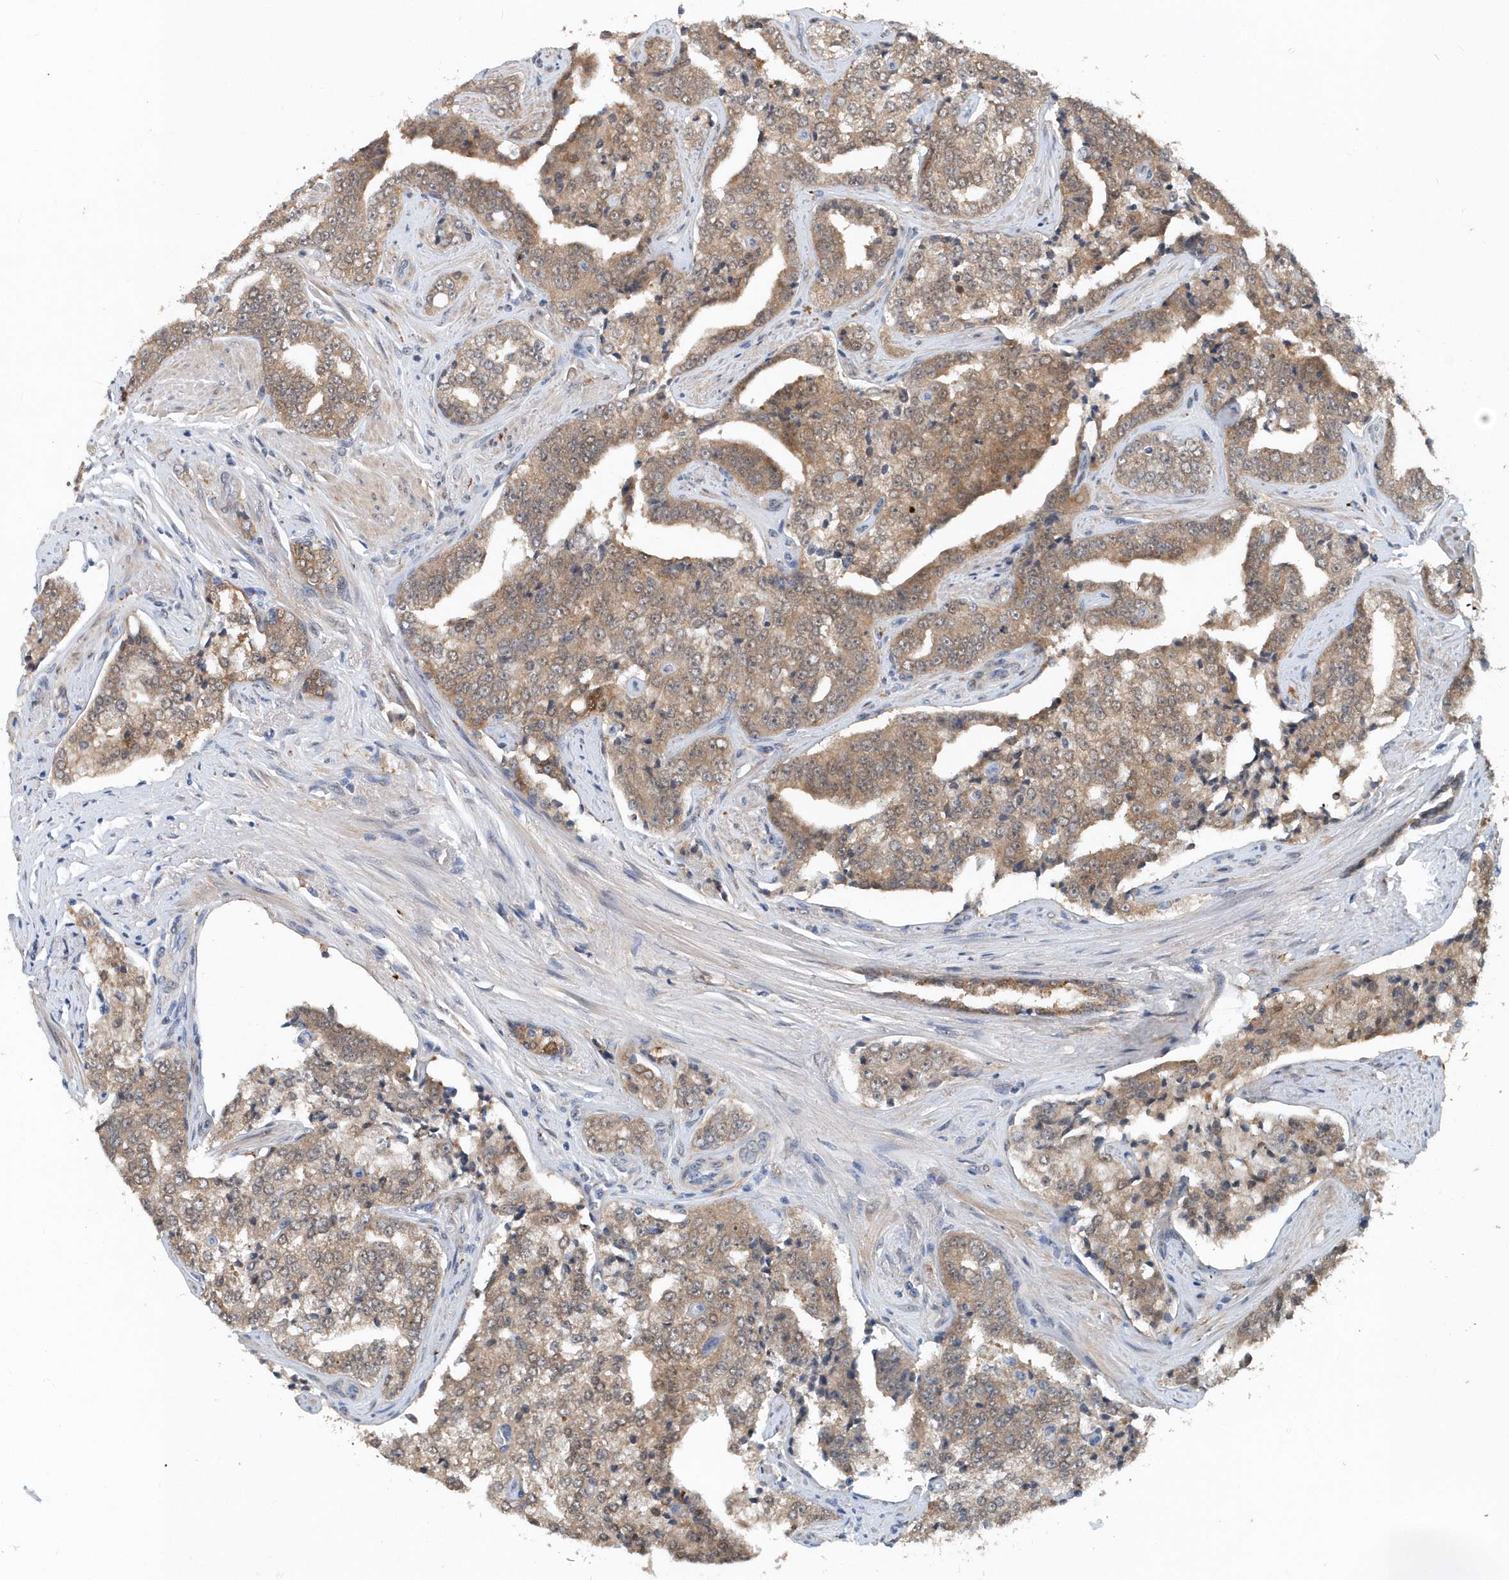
{"staining": {"intensity": "moderate", "quantity": ">75%", "location": "cytoplasmic/membranous"}, "tissue": "prostate cancer", "cell_type": "Tumor cells", "image_type": "cancer", "snomed": [{"axis": "morphology", "description": "Adenocarcinoma, High grade"}, {"axis": "topography", "description": "Prostate"}], "caption": "An immunohistochemistry (IHC) histopathology image of neoplastic tissue is shown. Protein staining in brown highlights moderate cytoplasmic/membranous positivity in prostate cancer within tumor cells.", "gene": "PFN2", "patient": {"sex": "male", "age": 71}}